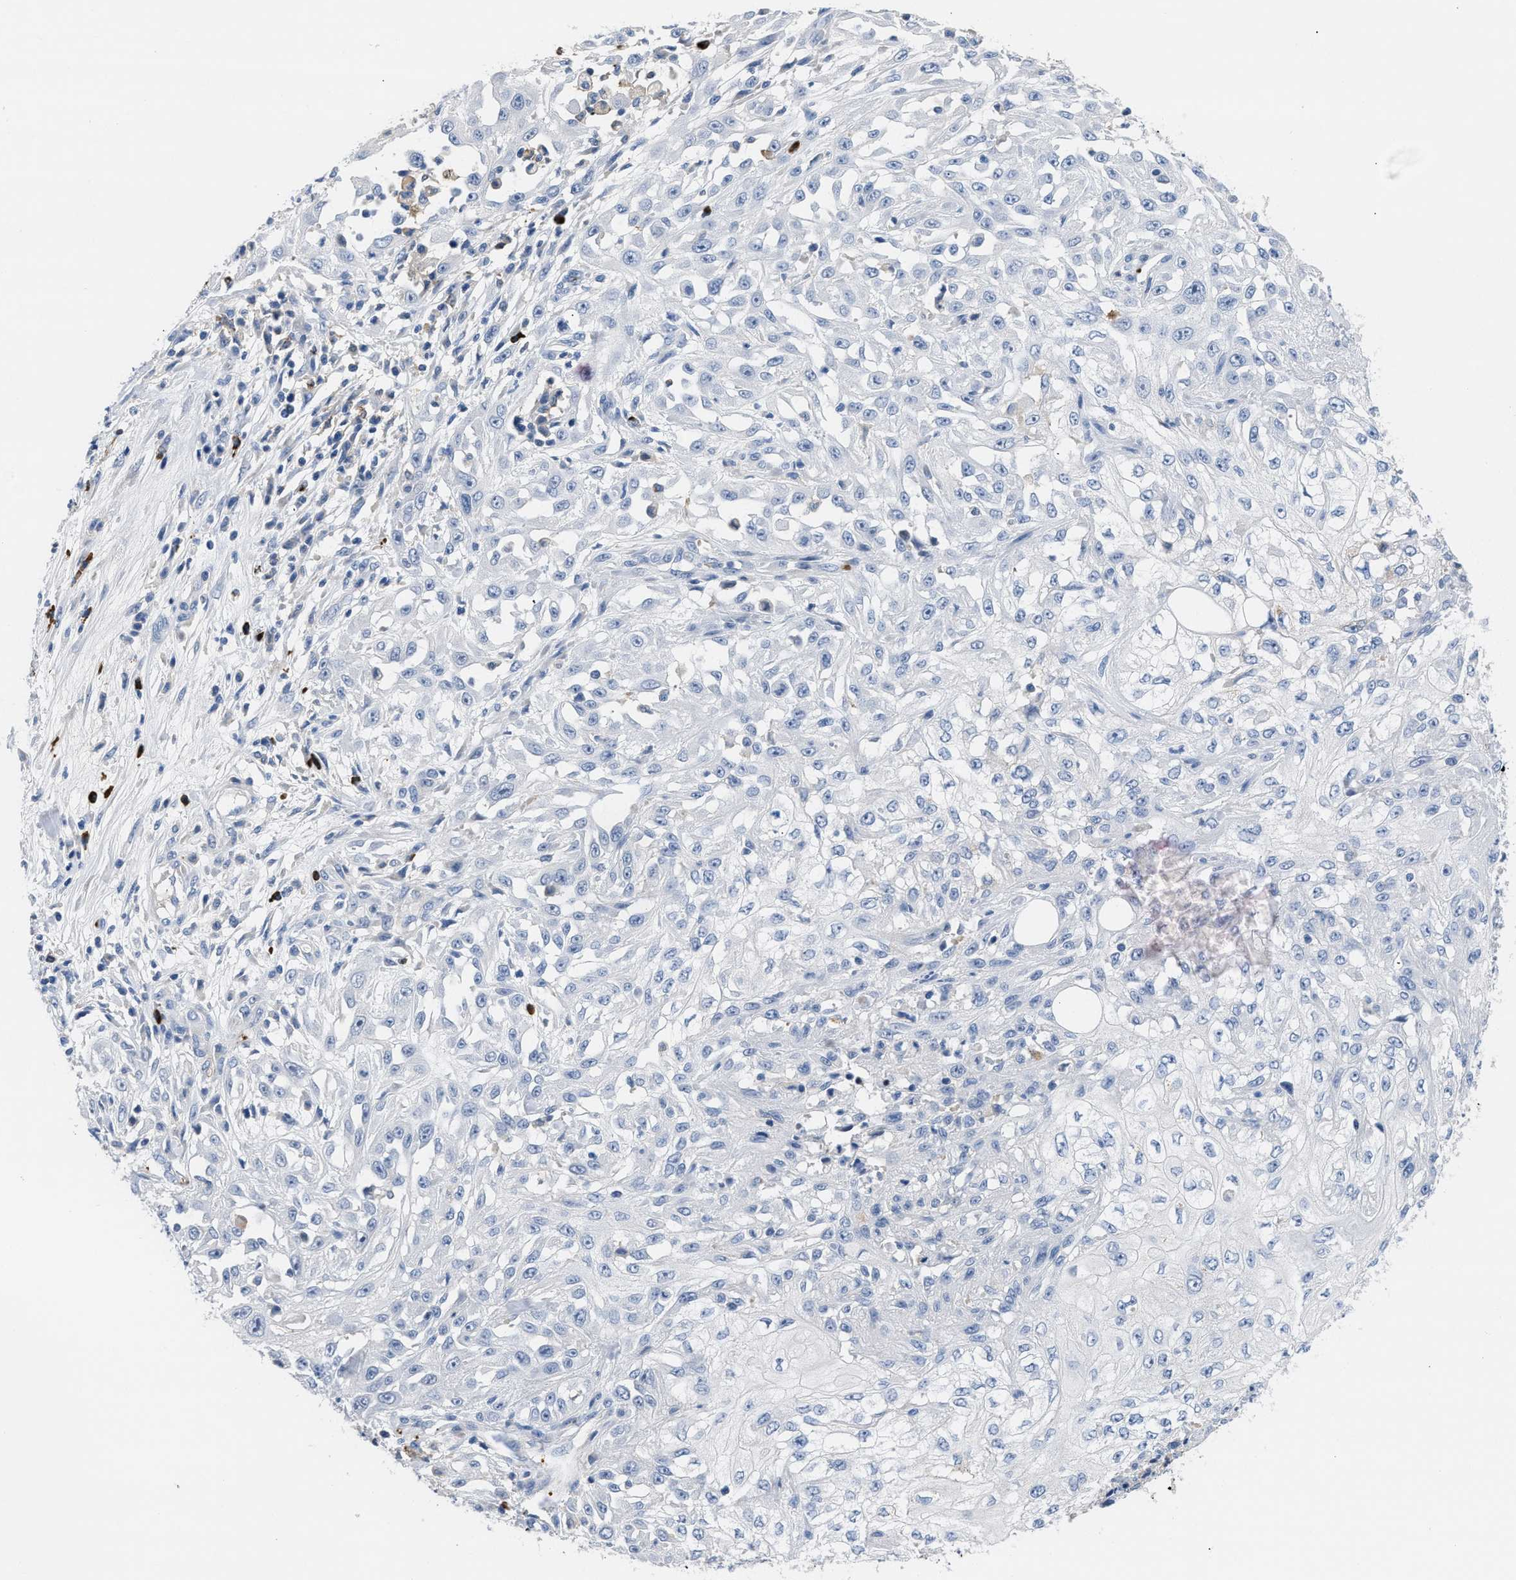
{"staining": {"intensity": "negative", "quantity": "none", "location": "none"}, "tissue": "skin cancer", "cell_type": "Tumor cells", "image_type": "cancer", "snomed": [{"axis": "morphology", "description": "Squamous cell carcinoma, NOS"}, {"axis": "morphology", "description": "Squamous cell carcinoma, metastatic, NOS"}, {"axis": "topography", "description": "Skin"}, {"axis": "topography", "description": "Lymph node"}], "caption": "Immunohistochemistry micrograph of skin cancer (squamous cell carcinoma) stained for a protein (brown), which reveals no staining in tumor cells.", "gene": "FGF18", "patient": {"sex": "male", "age": 75}}